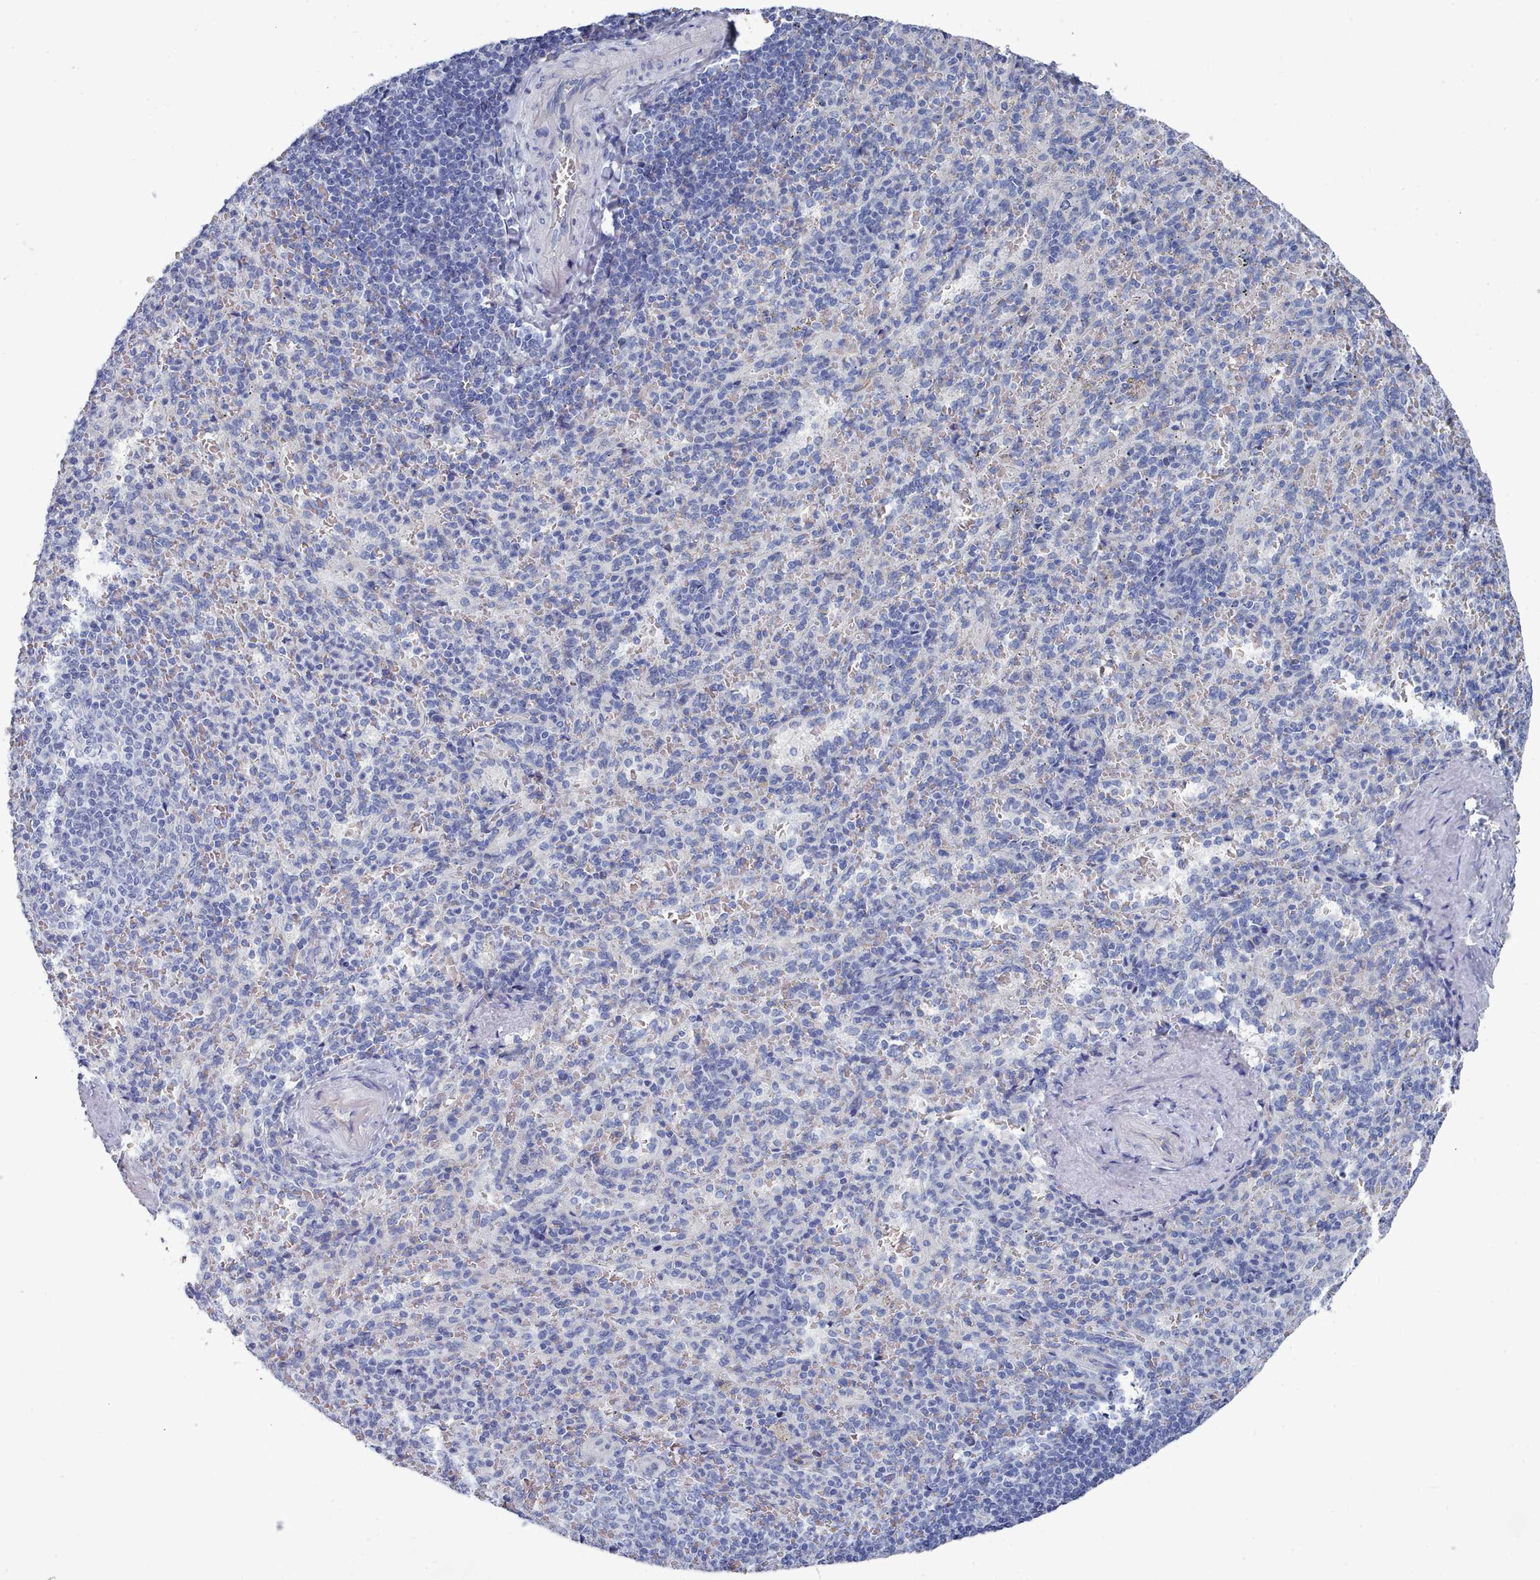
{"staining": {"intensity": "negative", "quantity": "none", "location": "none"}, "tissue": "spleen", "cell_type": "Cells in red pulp", "image_type": "normal", "snomed": [{"axis": "morphology", "description": "Normal tissue, NOS"}, {"axis": "topography", "description": "Spleen"}], "caption": "Immunohistochemistry of unremarkable human spleen shows no positivity in cells in red pulp.", "gene": "ENSG00000285188", "patient": {"sex": "female", "age": 21}}